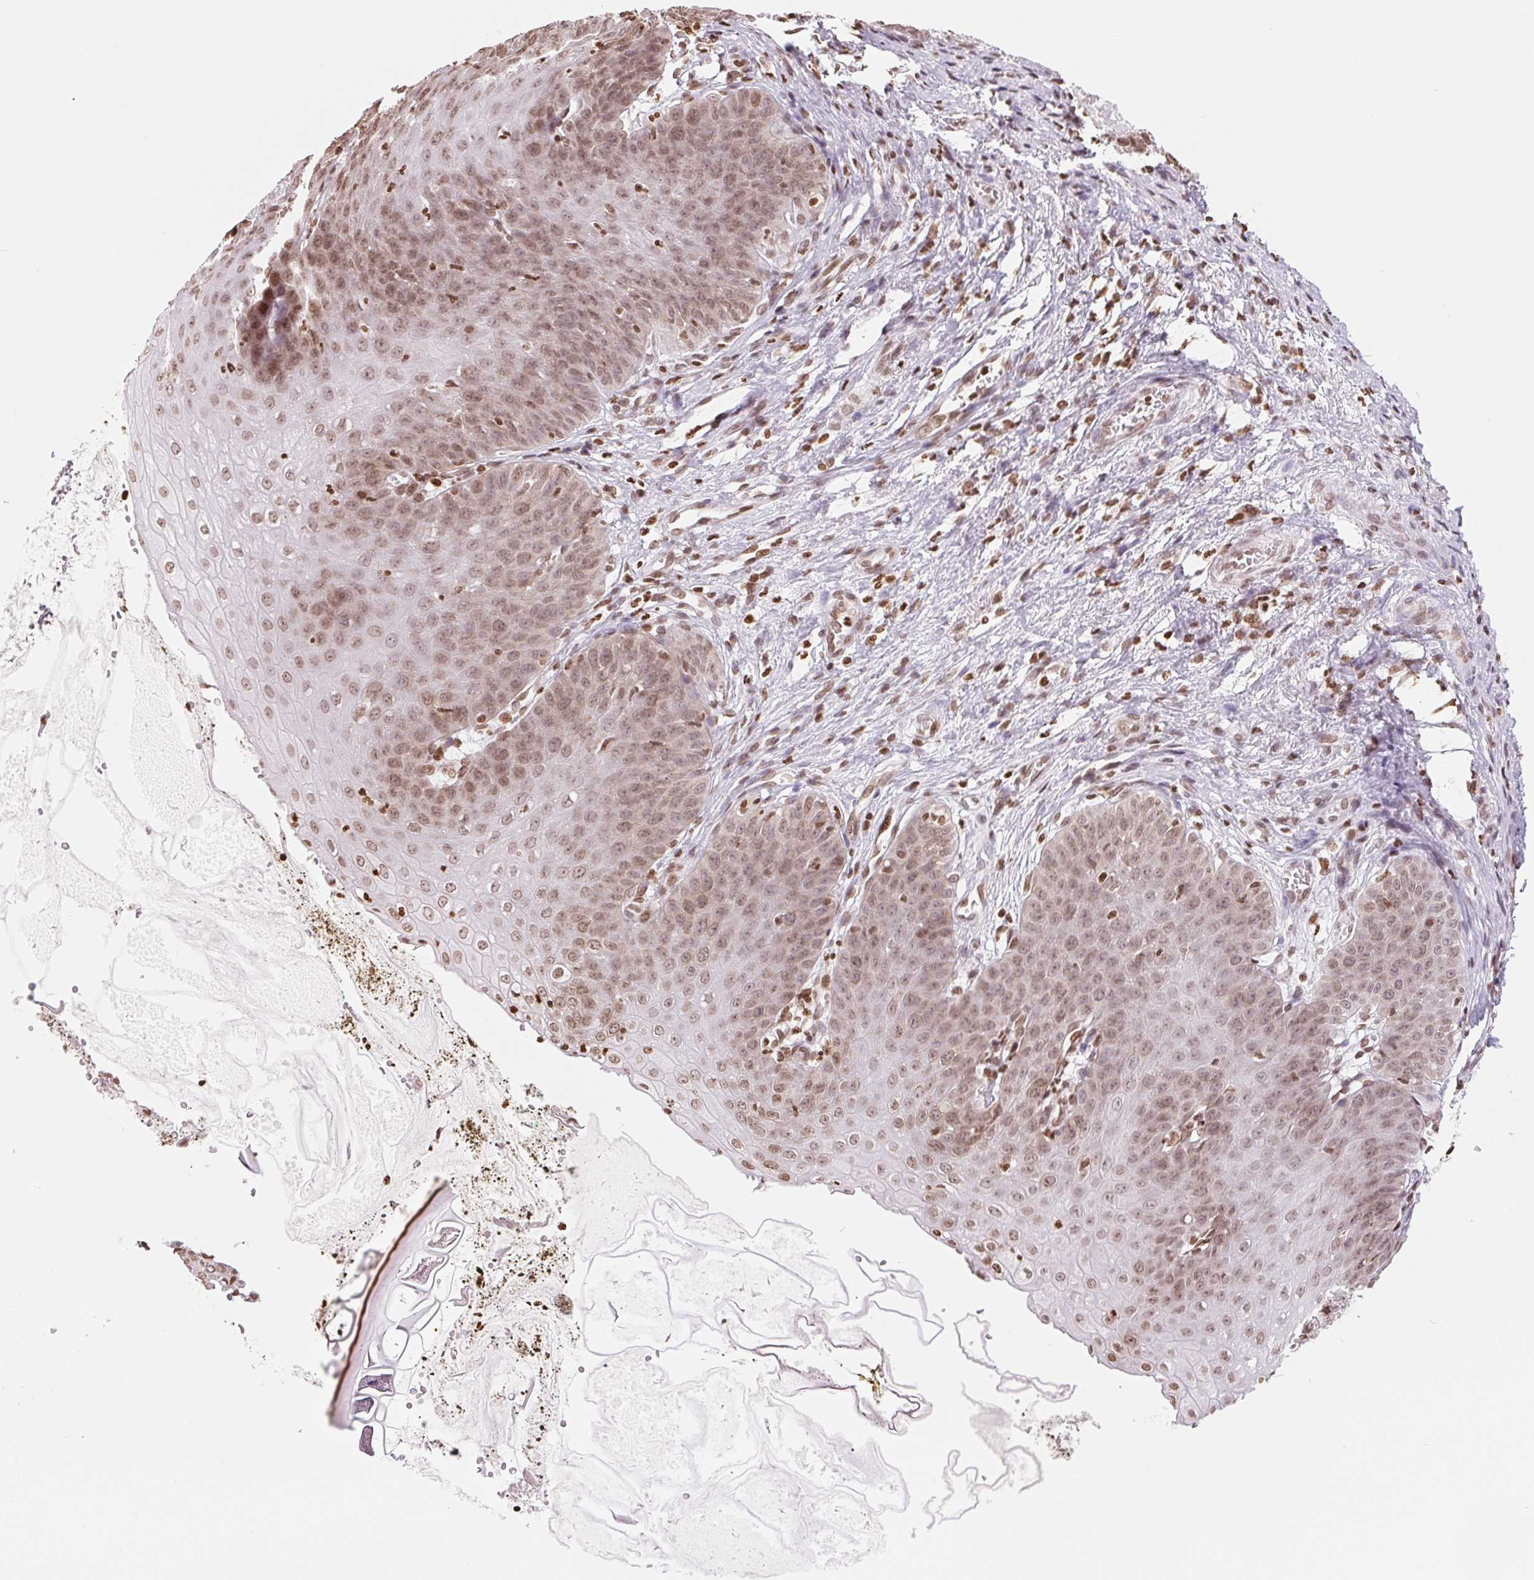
{"staining": {"intensity": "moderate", "quantity": ">75%", "location": "nuclear"}, "tissue": "esophagus", "cell_type": "Squamous epithelial cells", "image_type": "normal", "snomed": [{"axis": "morphology", "description": "Normal tissue, NOS"}, {"axis": "topography", "description": "Esophagus"}], "caption": "Approximately >75% of squamous epithelial cells in benign human esophagus display moderate nuclear protein staining as visualized by brown immunohistochemical staining.", "gene": "SMIM12", "patient": {"sex": "male", "age": 71}}